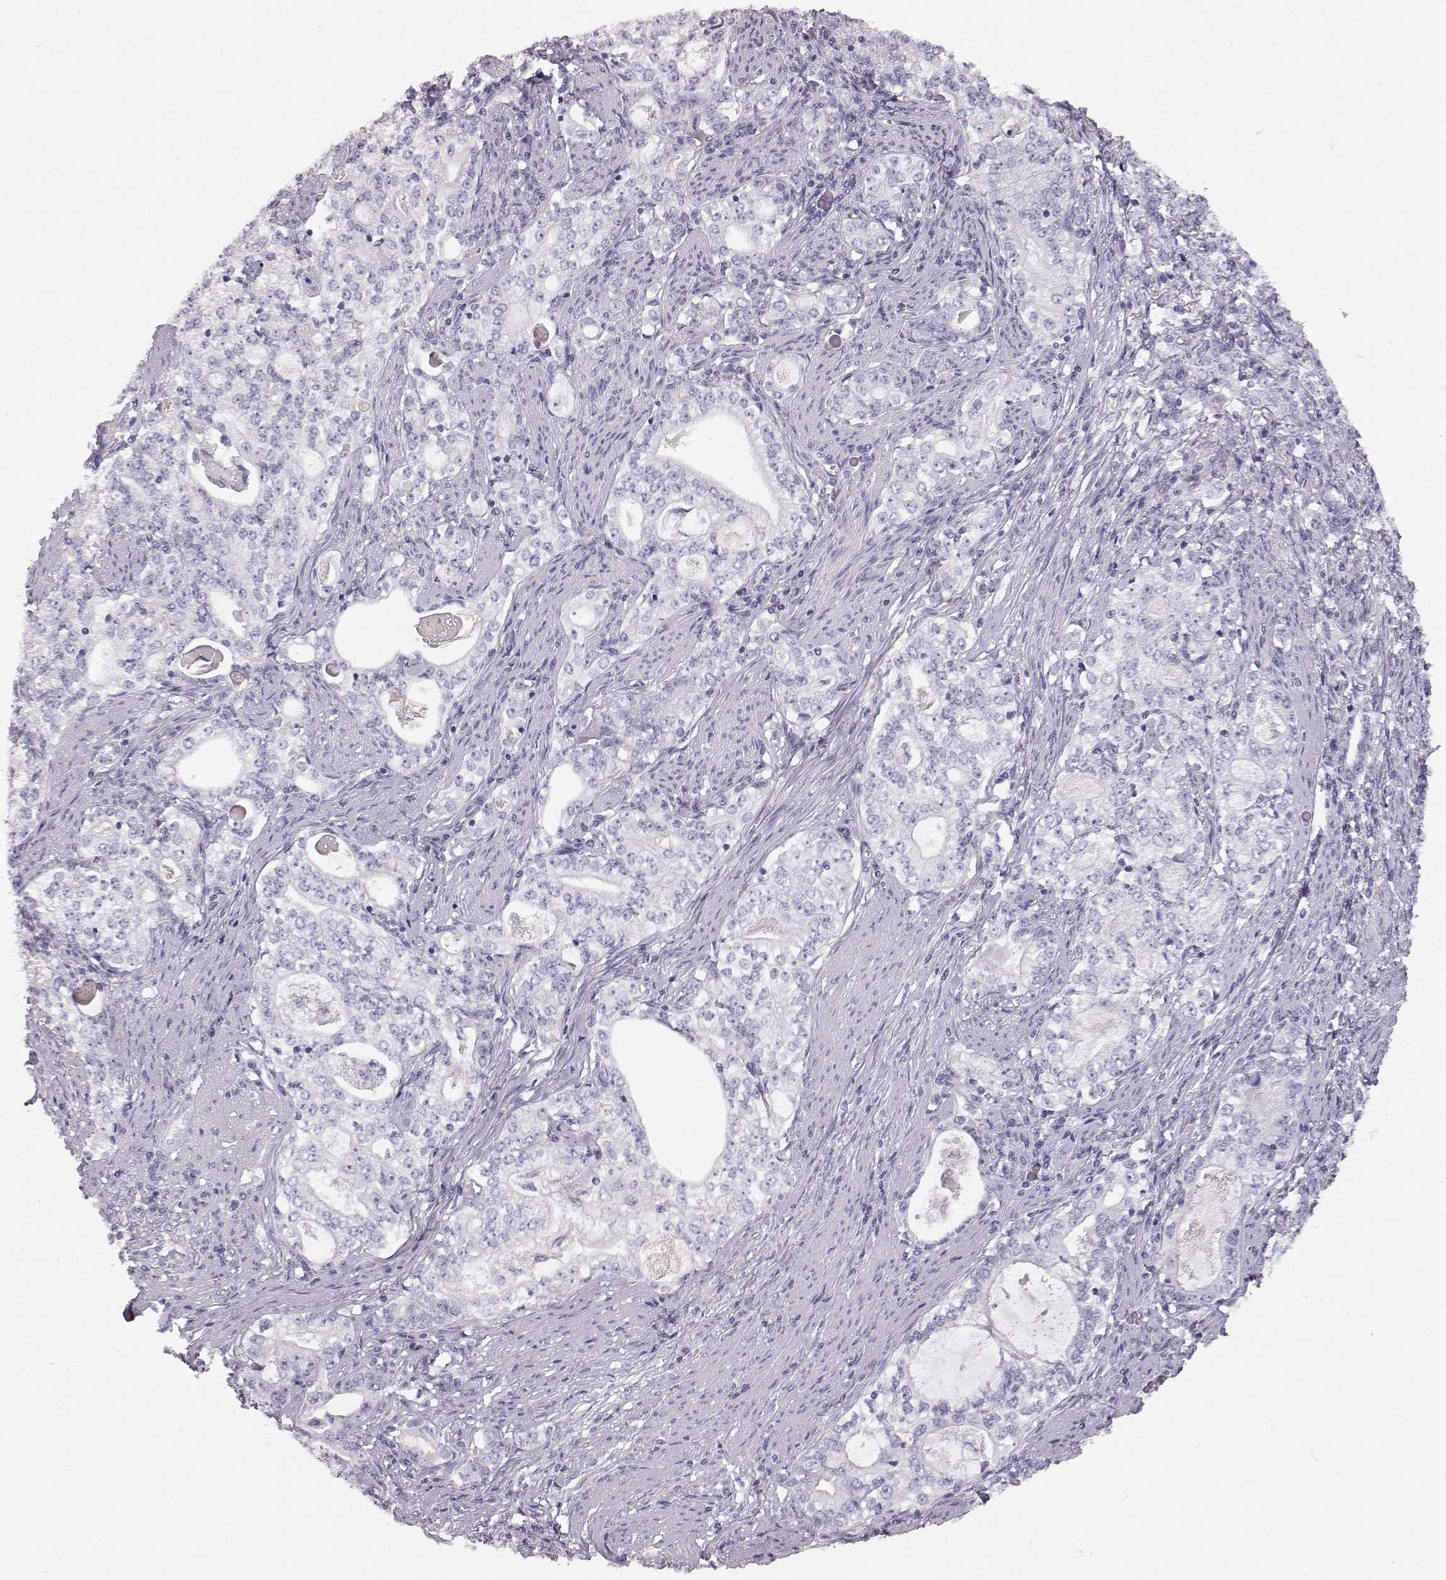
{"staining": {"intensity": "negative", "quantity": "none", "location": "none"}, "tissue": "stomach cancer", "cell_type": "Tumor cells", "image_type": "cancer", "snomed": [{"axis": "morphology", "description": "Adenocarcinoma, NOS"}, {"axis": "topography", "description": "Stomach, lower"}], "caption": "Tumor cells show no significant staining in stomach cancer (adenocarcinoma).", "gene": "KRTAP16-1", "patient": {"sex": "female", "age": 72}}